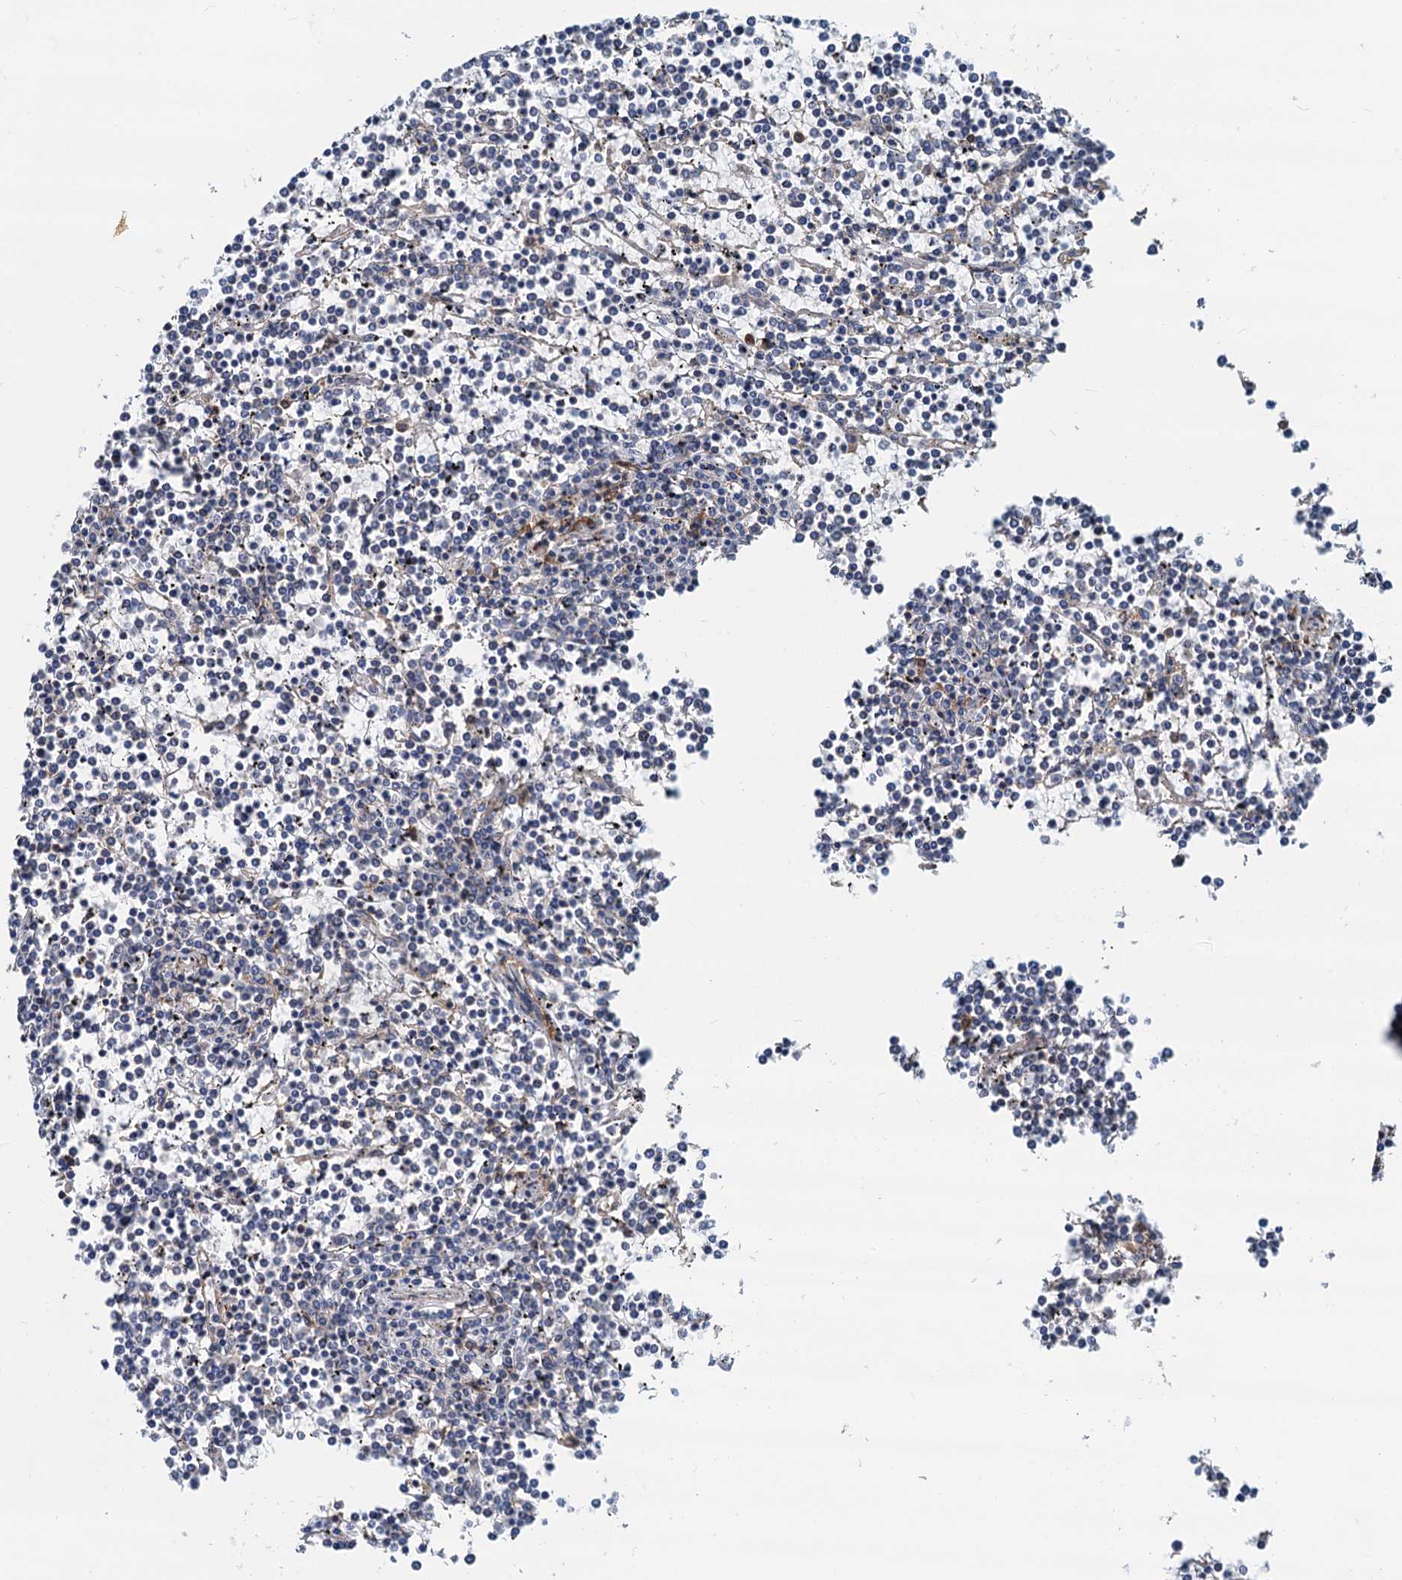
{"staining": {"intensity": "negative", "quantity": "none", "location": "none"}, "tissue": "lymphoma", "cell_type": "Tumor cells", "image_type": "cancer", "snomed": [{"axis": "morphology", "description": "Malignant lymphoma, non-Hodgkin's type, Low grade"}, {"axis": "topography", "description": "Spleen"}], "caption": "Immunohistochemistry of human lymphoma displays no positivity in tumor cells.", "gene": "LNX2", "patient": {"sex": "female", "age": 19}}